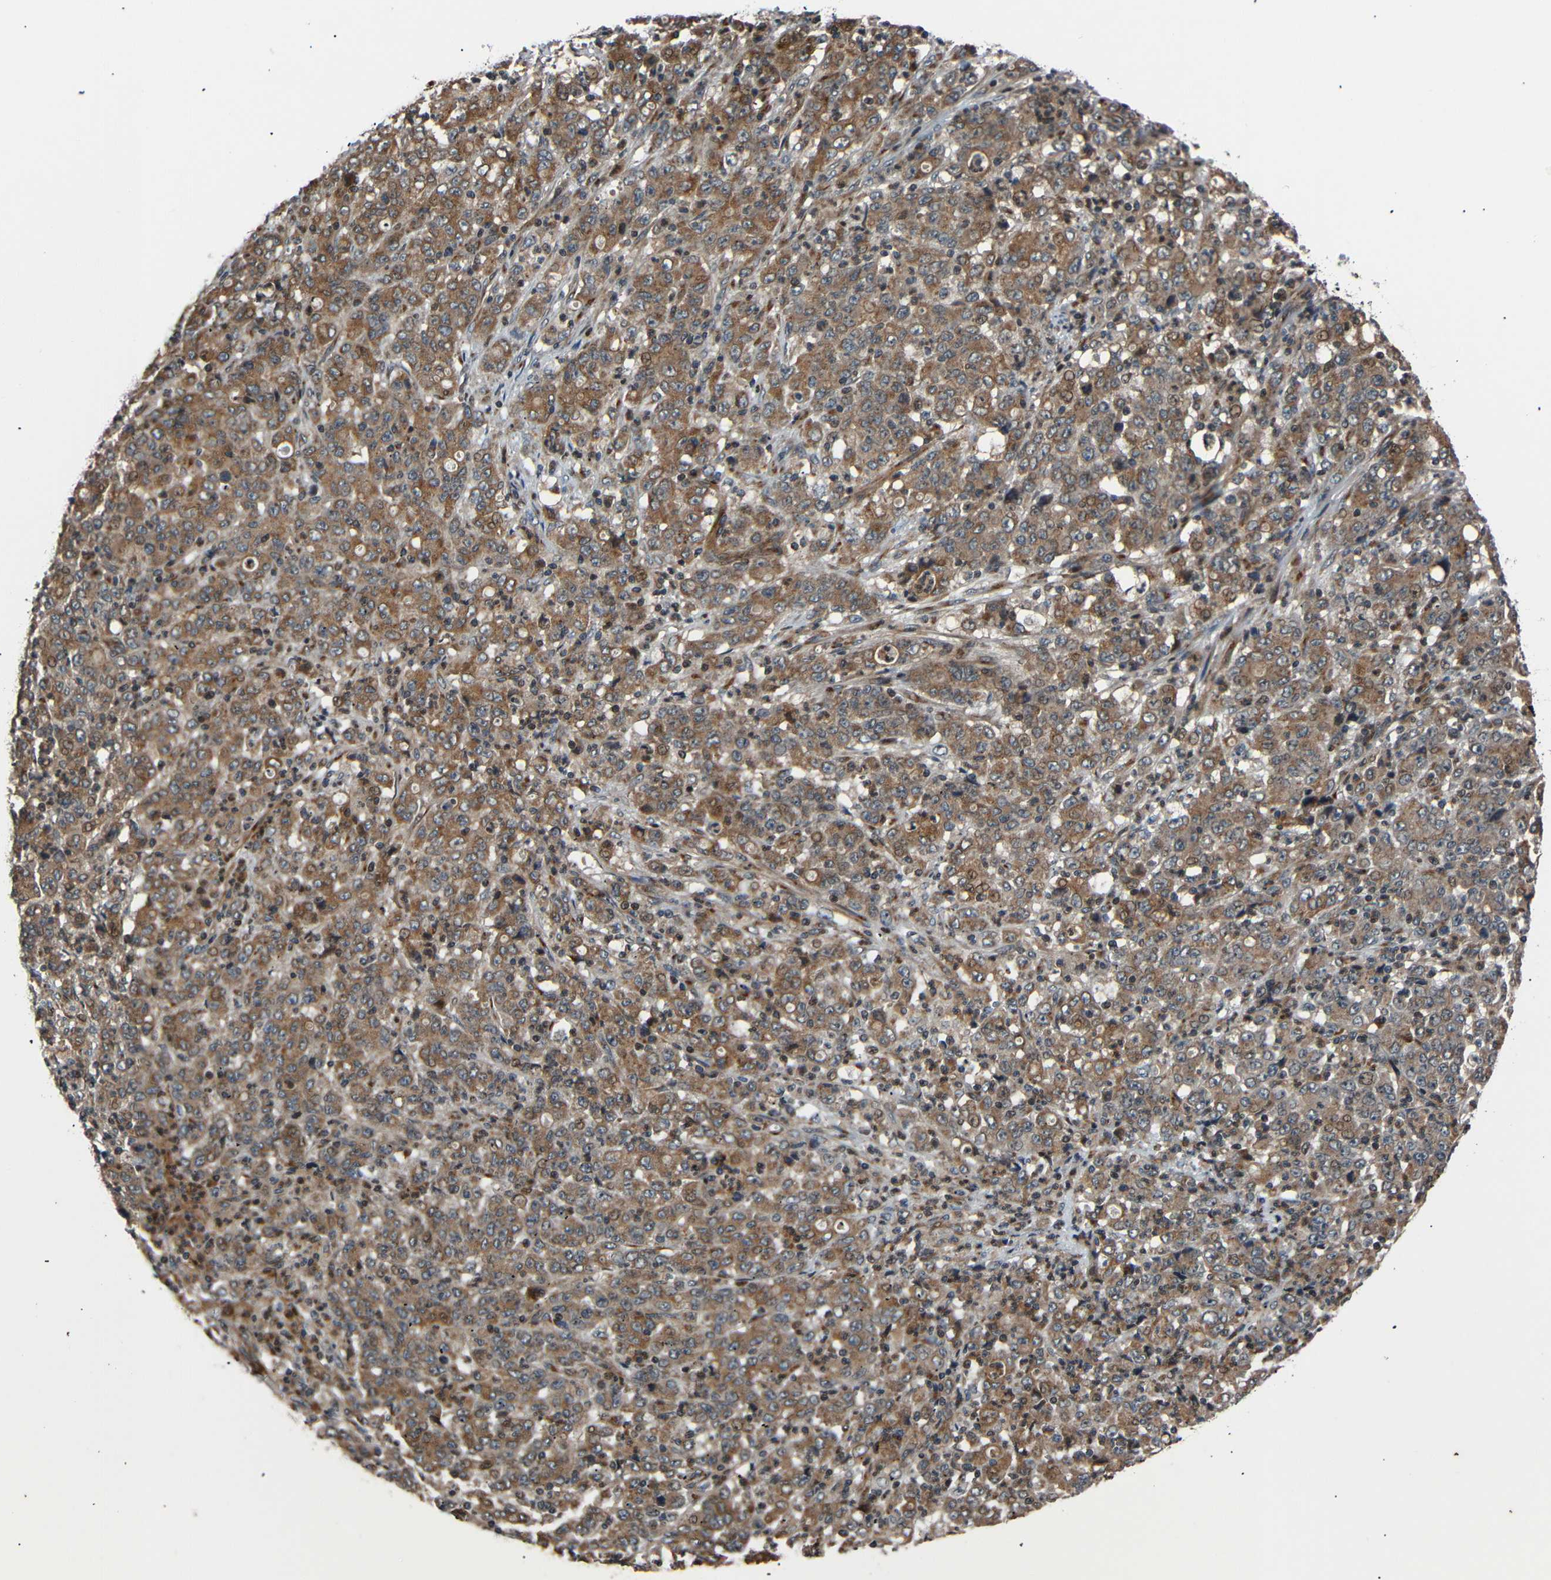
{"staining": {"intensity": "moderate", "quantity": ">75%", "location": "cytoplasmic/membranous,nuclear"}, "tissue": "stomach cancer", "cell_type": "Tumor cells", "image_type": "cancer", "snomed": [{"axis": "morphology", "description": "Adenocarcinoma, NOS"}, {"axis": "topography", "description": "Stomach, lower"}], "caption": "Stomach cancer was stained to show a protein in brown. There is medium levels of moderate cytoplasmic/membranous and nuclear positivity in approximately >75% of tumor cells.", "gene": "AKAP9", "patient": {"sex": "female", "age": 71}}